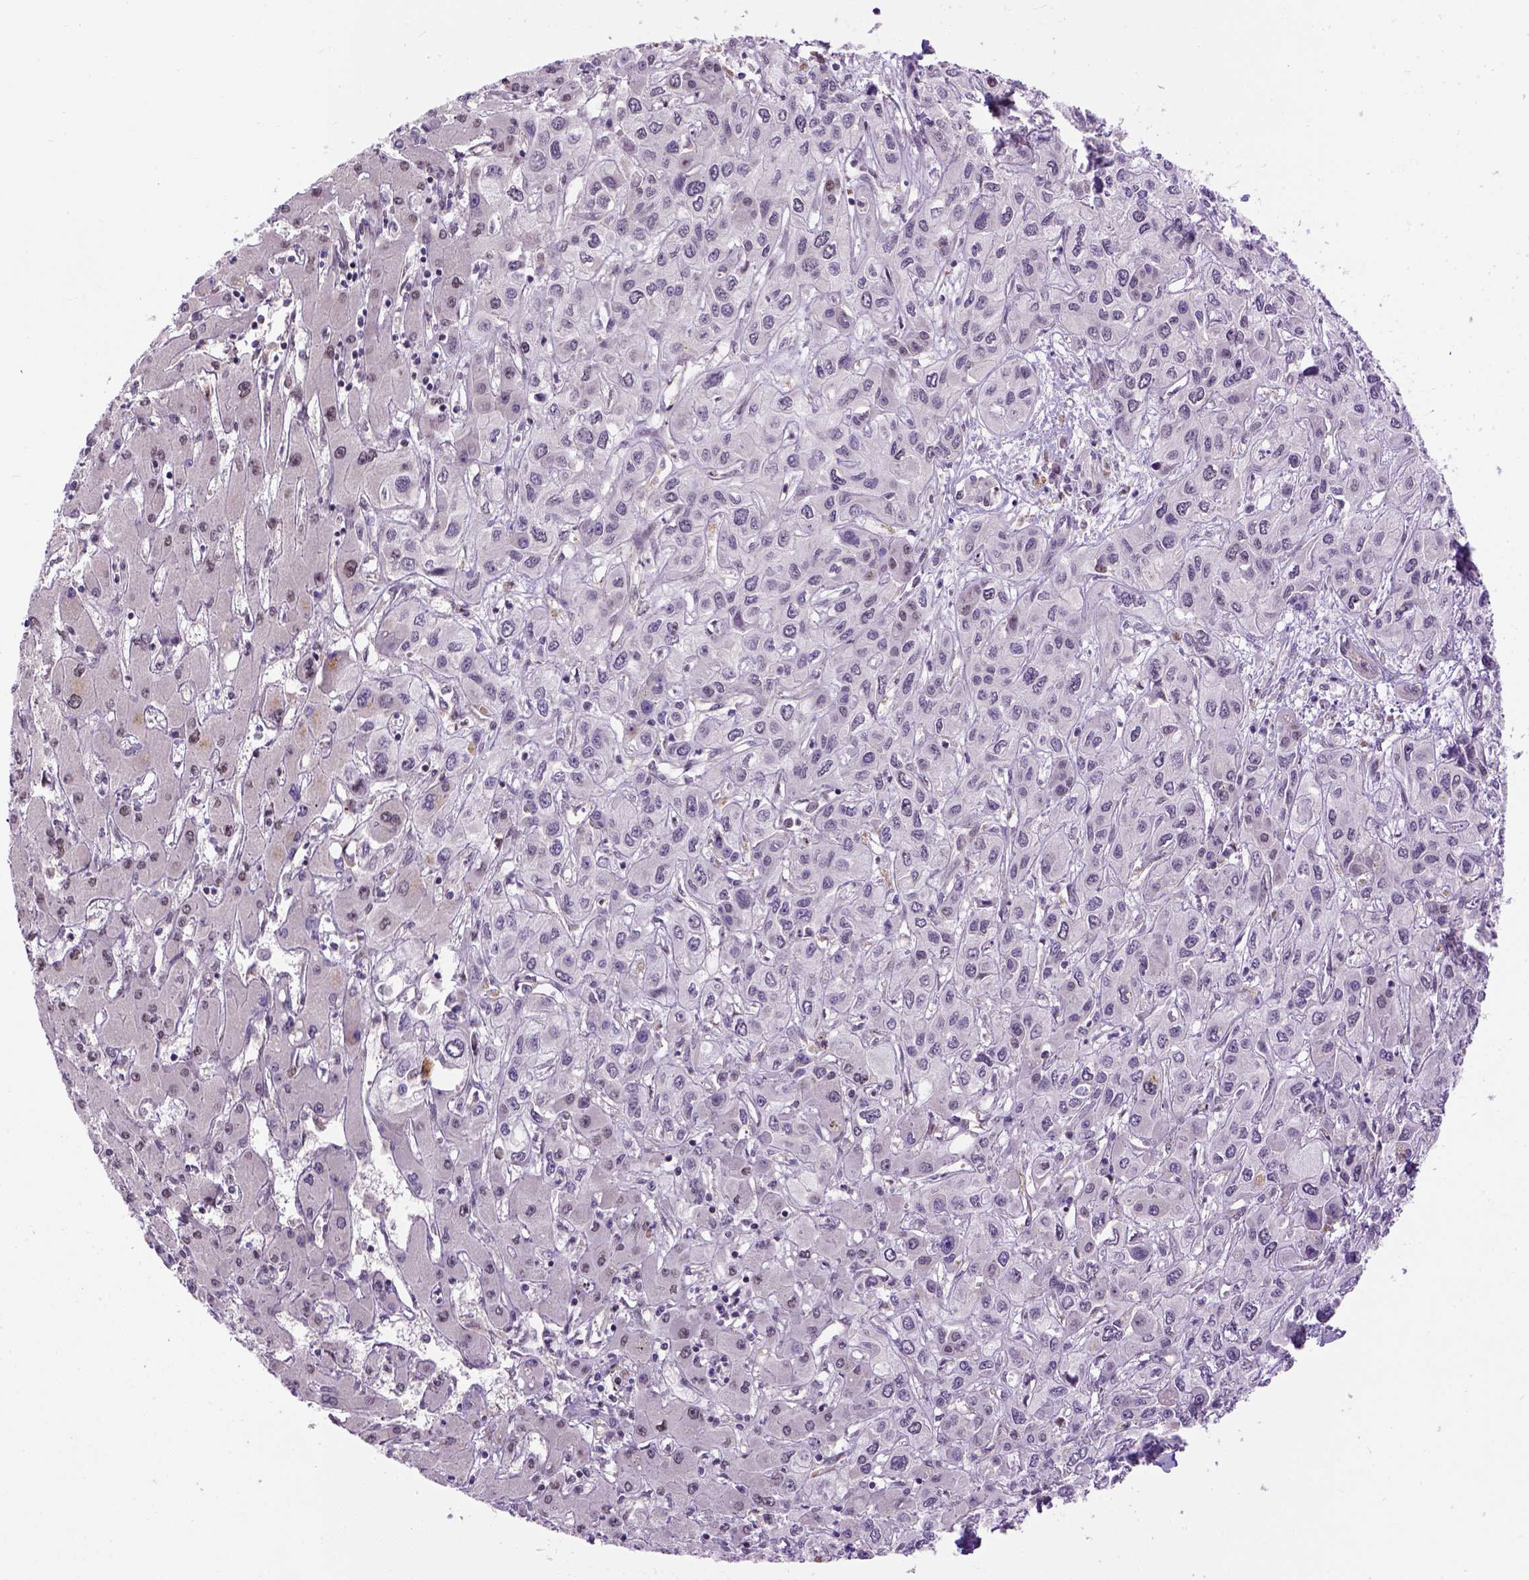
{"staining": {"intensity": "negative", "quantity": "none", "location": "none"}, "tissue": "liver cancer", "cell_type": "Tumor cells", "image_type": "cancer", "snomed": [{"axis": "morphology", "description": "Cholangiocarcinoma"}, {"axis": "topography", "description": "Liver"}], "caption": "Immunohistochemistry (IHC) of human liver cholangiocarcinoma displays no staining in tumor cells.", "gene": "KAZN", "patient": {"sex": "female", "age": 66}}